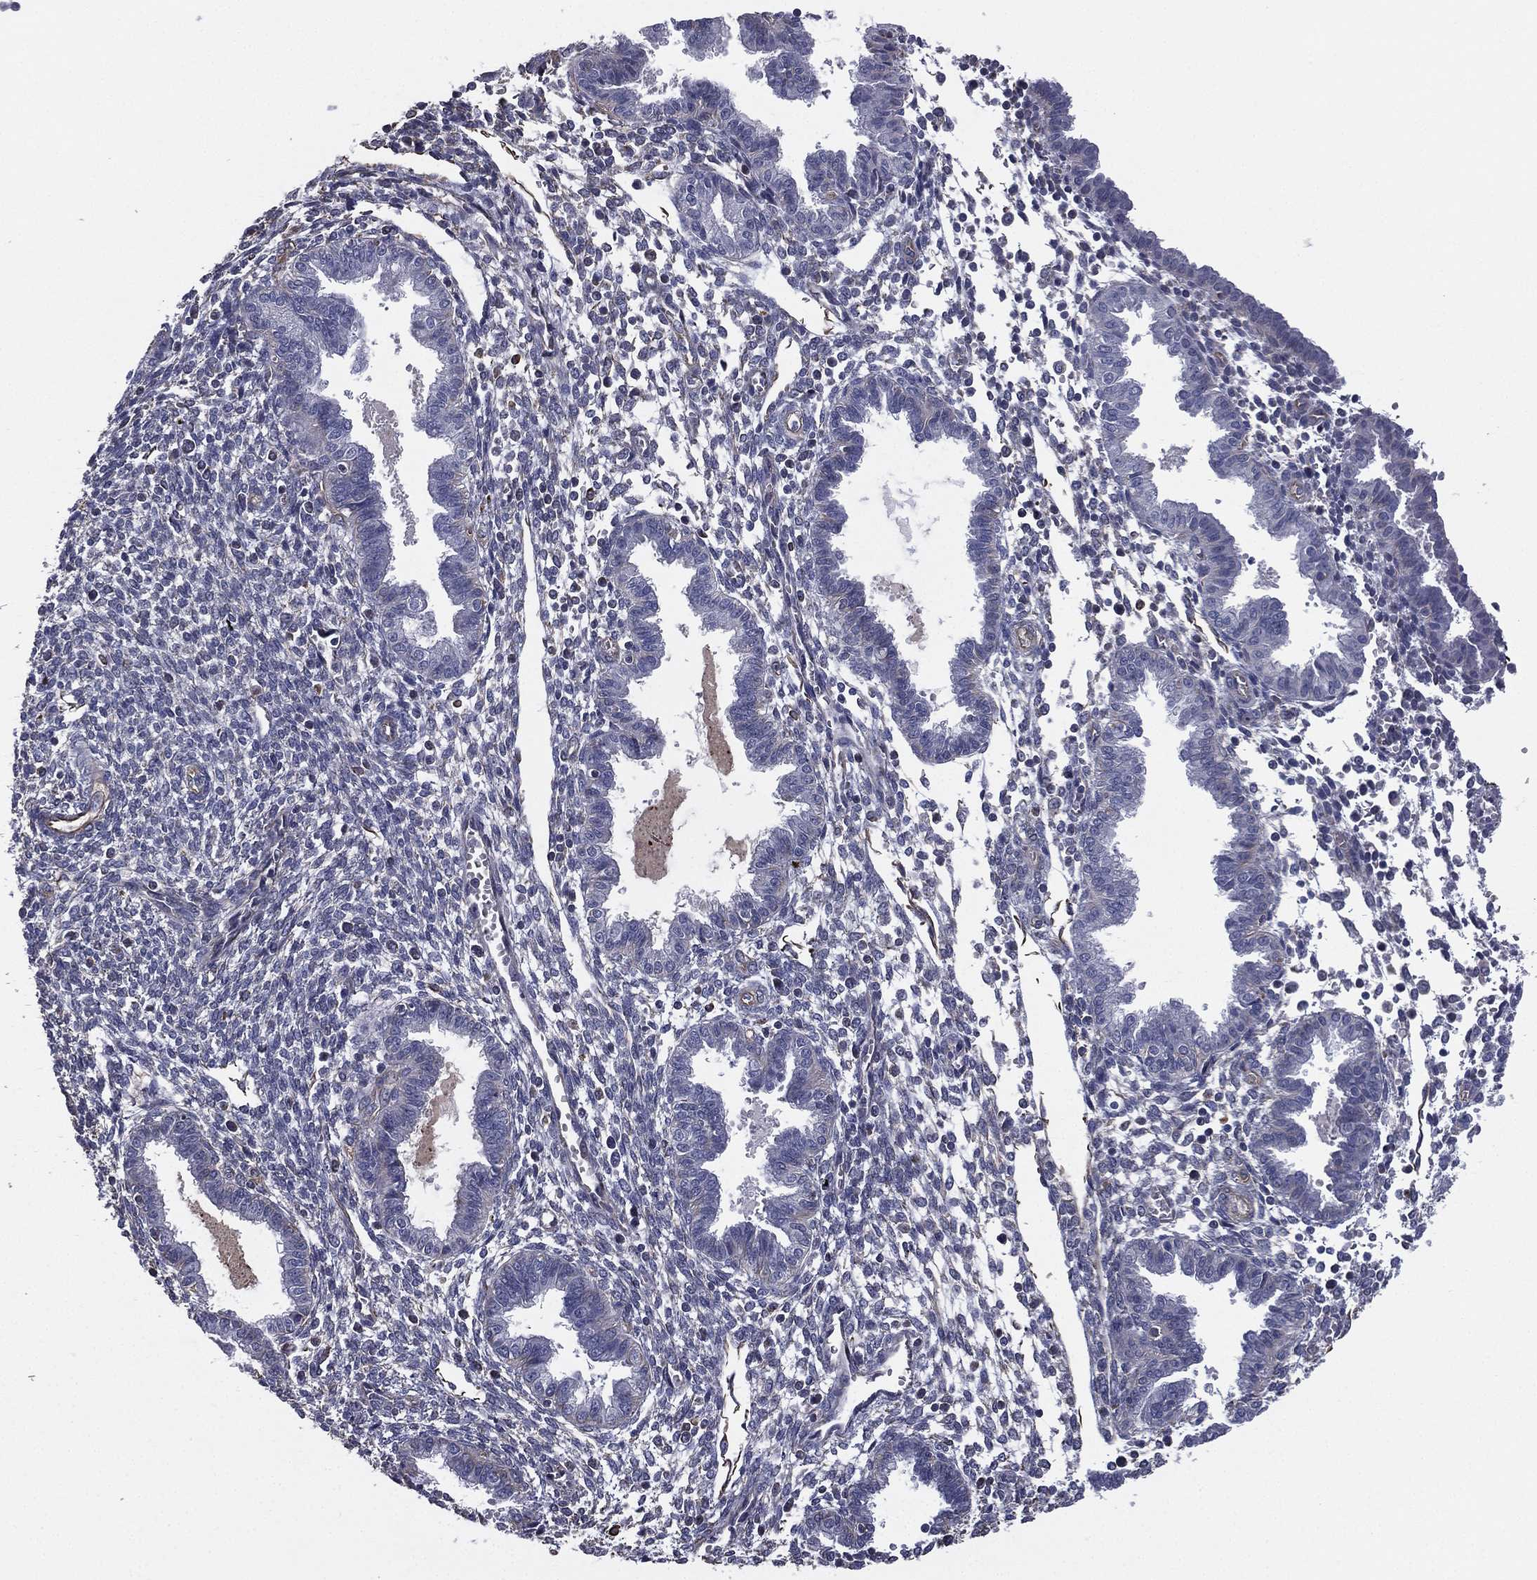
{"staining": {"intensity": "negative", "quantity": "none", "location": "none"}, "tissue": "endometrium", "cell_type": "Cells in endometrial stroma", "image_type": "normal", "snomed": [{"axis": "morphology", "description": "Normal tissue, NOS"}, {"axis": "topography", "description": "Endometrium"}], "caption": "An immunohistochemistry micrograph of benign endometrium is shown. There is no staining in cells in endometrial stroma of endometrium.", "gene": "SCUBE1", "patient": {"sex": "female", "age": 37}}